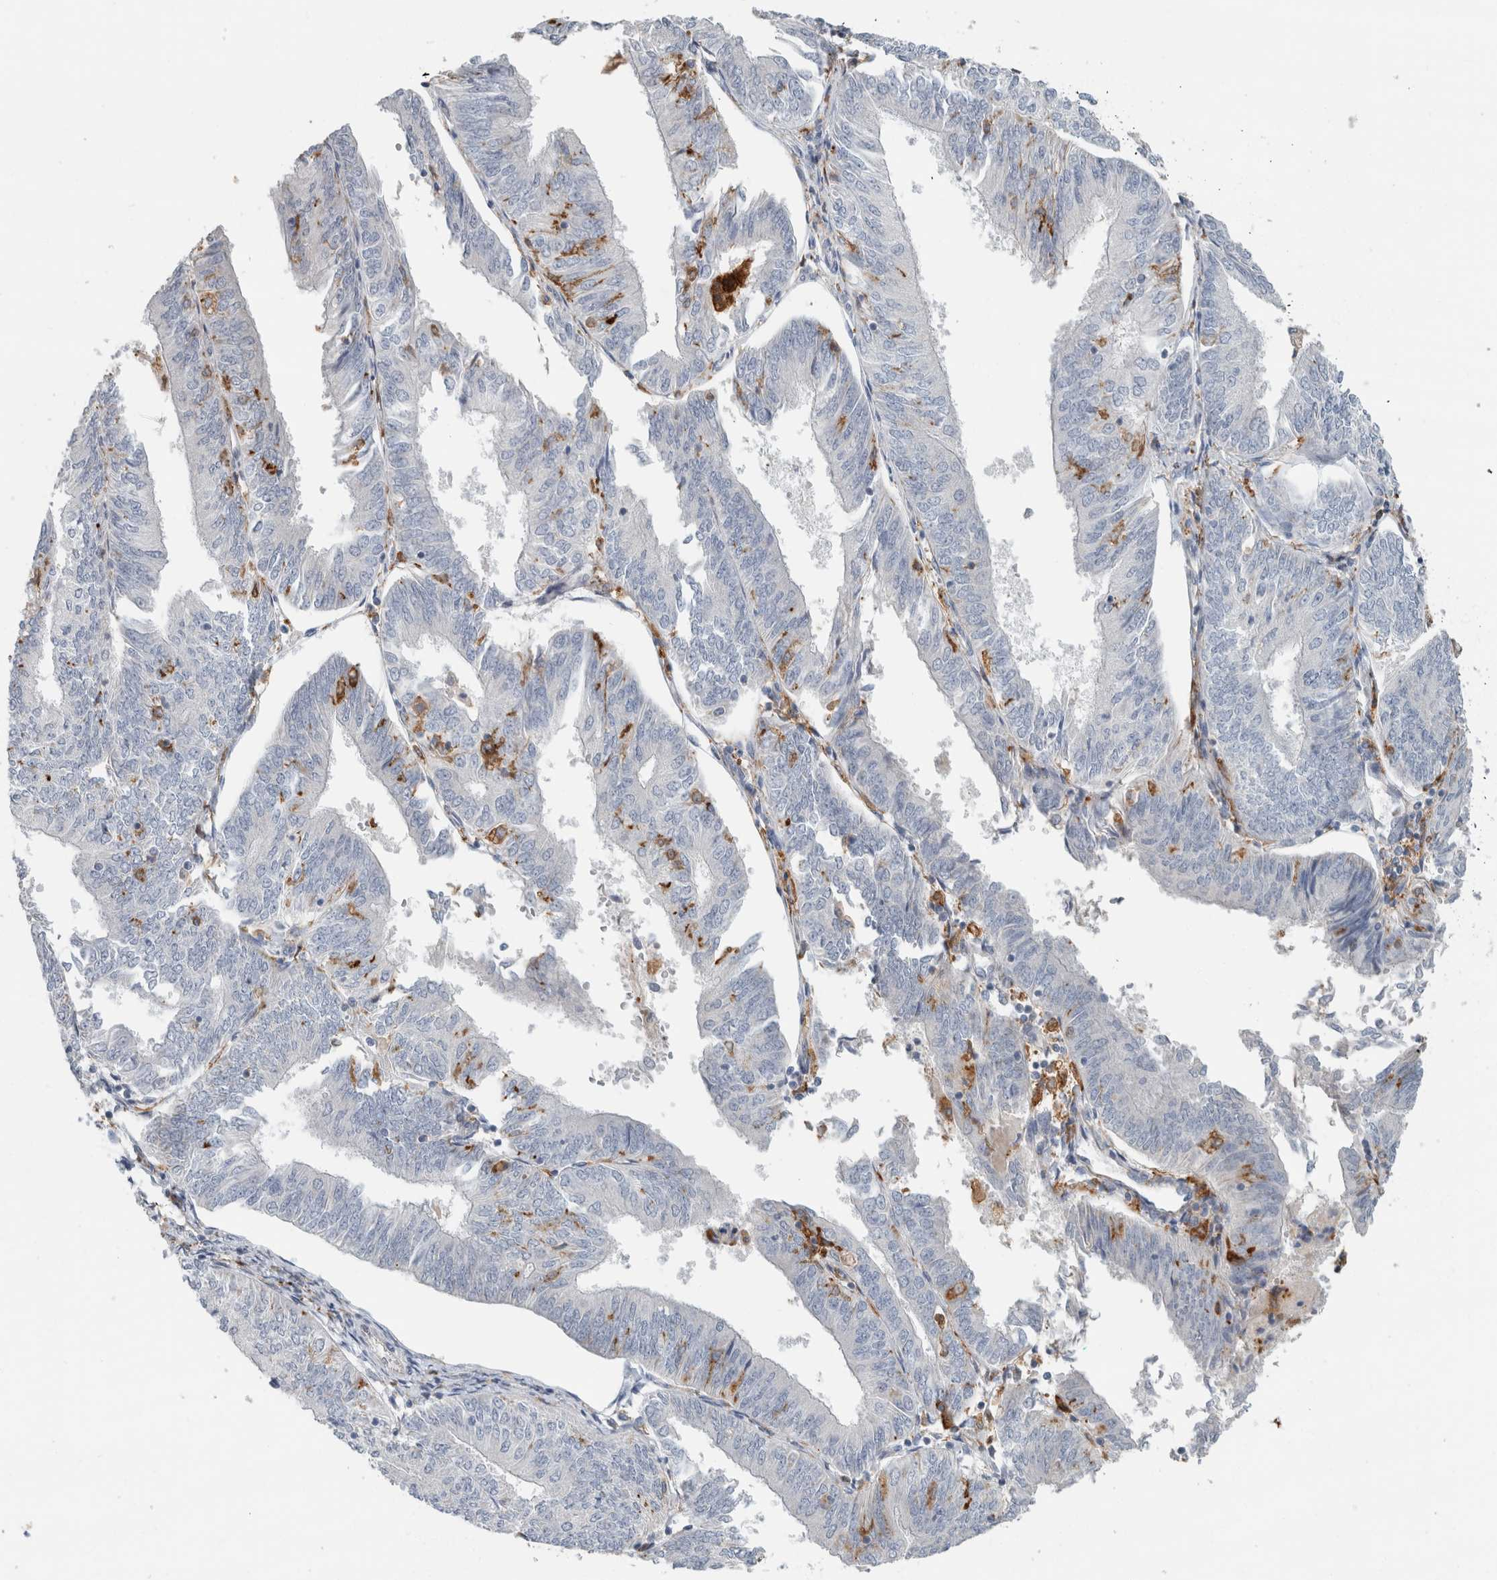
{"staining": {"intensity": "negative", "quantity": "none", "location": "none"}, "tissue": "endometrial cancer", "cell_type": "Tumor cells", "image_type": "cancer", "snomed": [{"axis": "morphology", "description": "Adenocarcinoma, NOS"}, {"axis": "topography", "description": "Endometrium"}], "caption": "Protein analysis of endometrial adenocarcinoma displays no significant expression in tumor cells.", "gene": "LY86", "patient": {"sex": "female", "age": 58}}